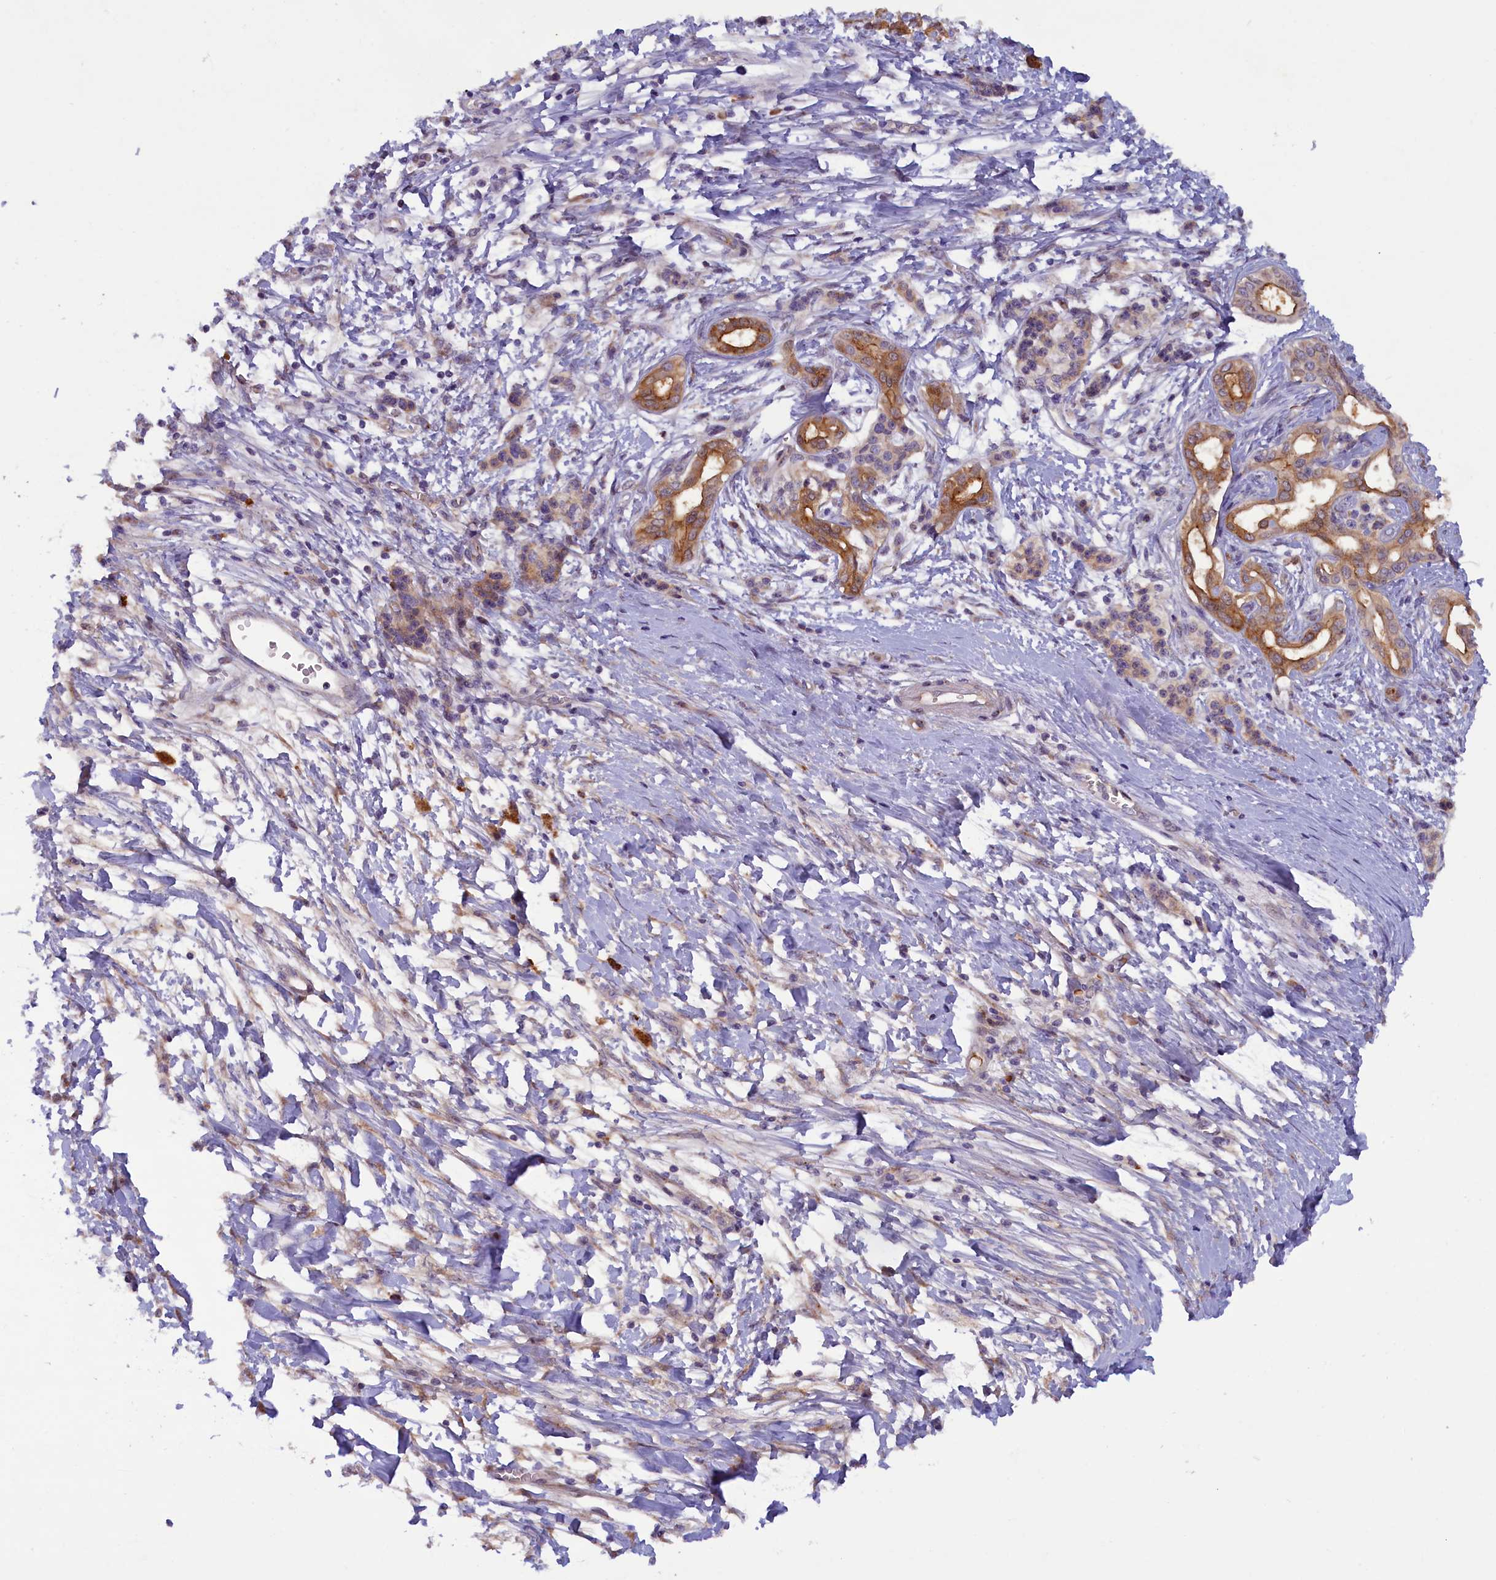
{"staining": {"intensity": "moderate", "quantity": ">75%", "location": "cytoplasmic/membranous"}, "tissue": "pancreatic cancer", "cell_type": "Tumor cells", "image_type": "cancer", "snomed": [{"axis": "morphology", "description": "Adenocarcinoma, NOS"}, {"axis": "topography", "description": "Pancreas"}], "caption": "This histopathology image displays pancreatic cancer stained with IHC to label a protein in brown. The cytoplasmic/membranous of tumor cells show moderate positivity for the protein. Nuclei are counter-stained blue.", "gene": "CCDC9B", "patient": {"sex": "male", "age": 50}}